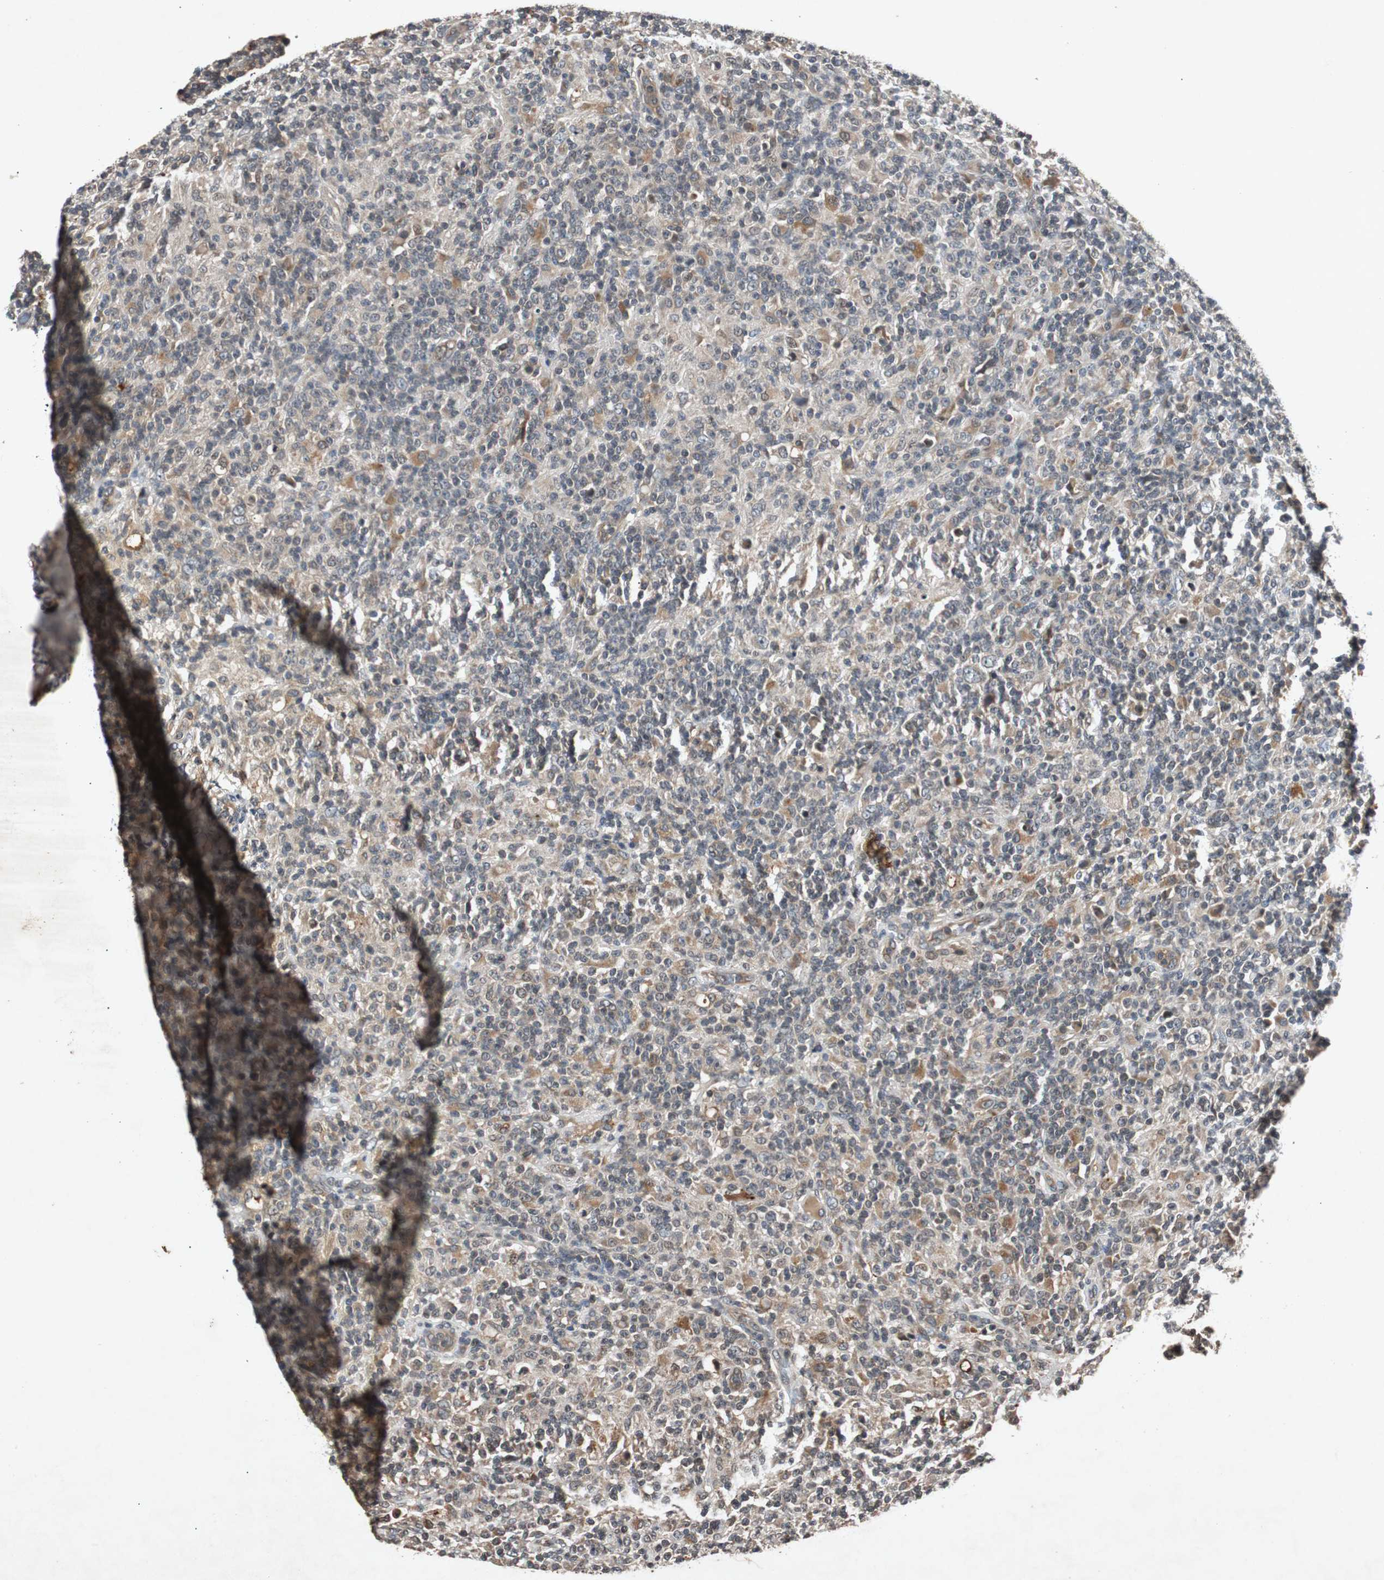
{"staining": {"intensity": "moderate", "quantity": "<25%", "location": "cytoplasmic/membranous"}, "tissue": "lymphoma", "cell_type": "Tumor cells", "image_type": "cancer", "snomed": [{"axis": "morphology", "description": "Hodgkin's disease, NOS"}, {"axis": "topography", "description": "Lymph node"}], "caption": "A high-resolution photomicrograph shows immunohistochemistry (IHC) staining of Hodgkin's disease, which reveals moderate cytoplasmic/membranous expression in approximately <25% of tumor cells. (DAB (3,3'-diaminobenzidine) = brown stain, brightfield microscopy at high magnification).", "gene": "SLIT2", "patient": {"sex": "male", "age": 70}}